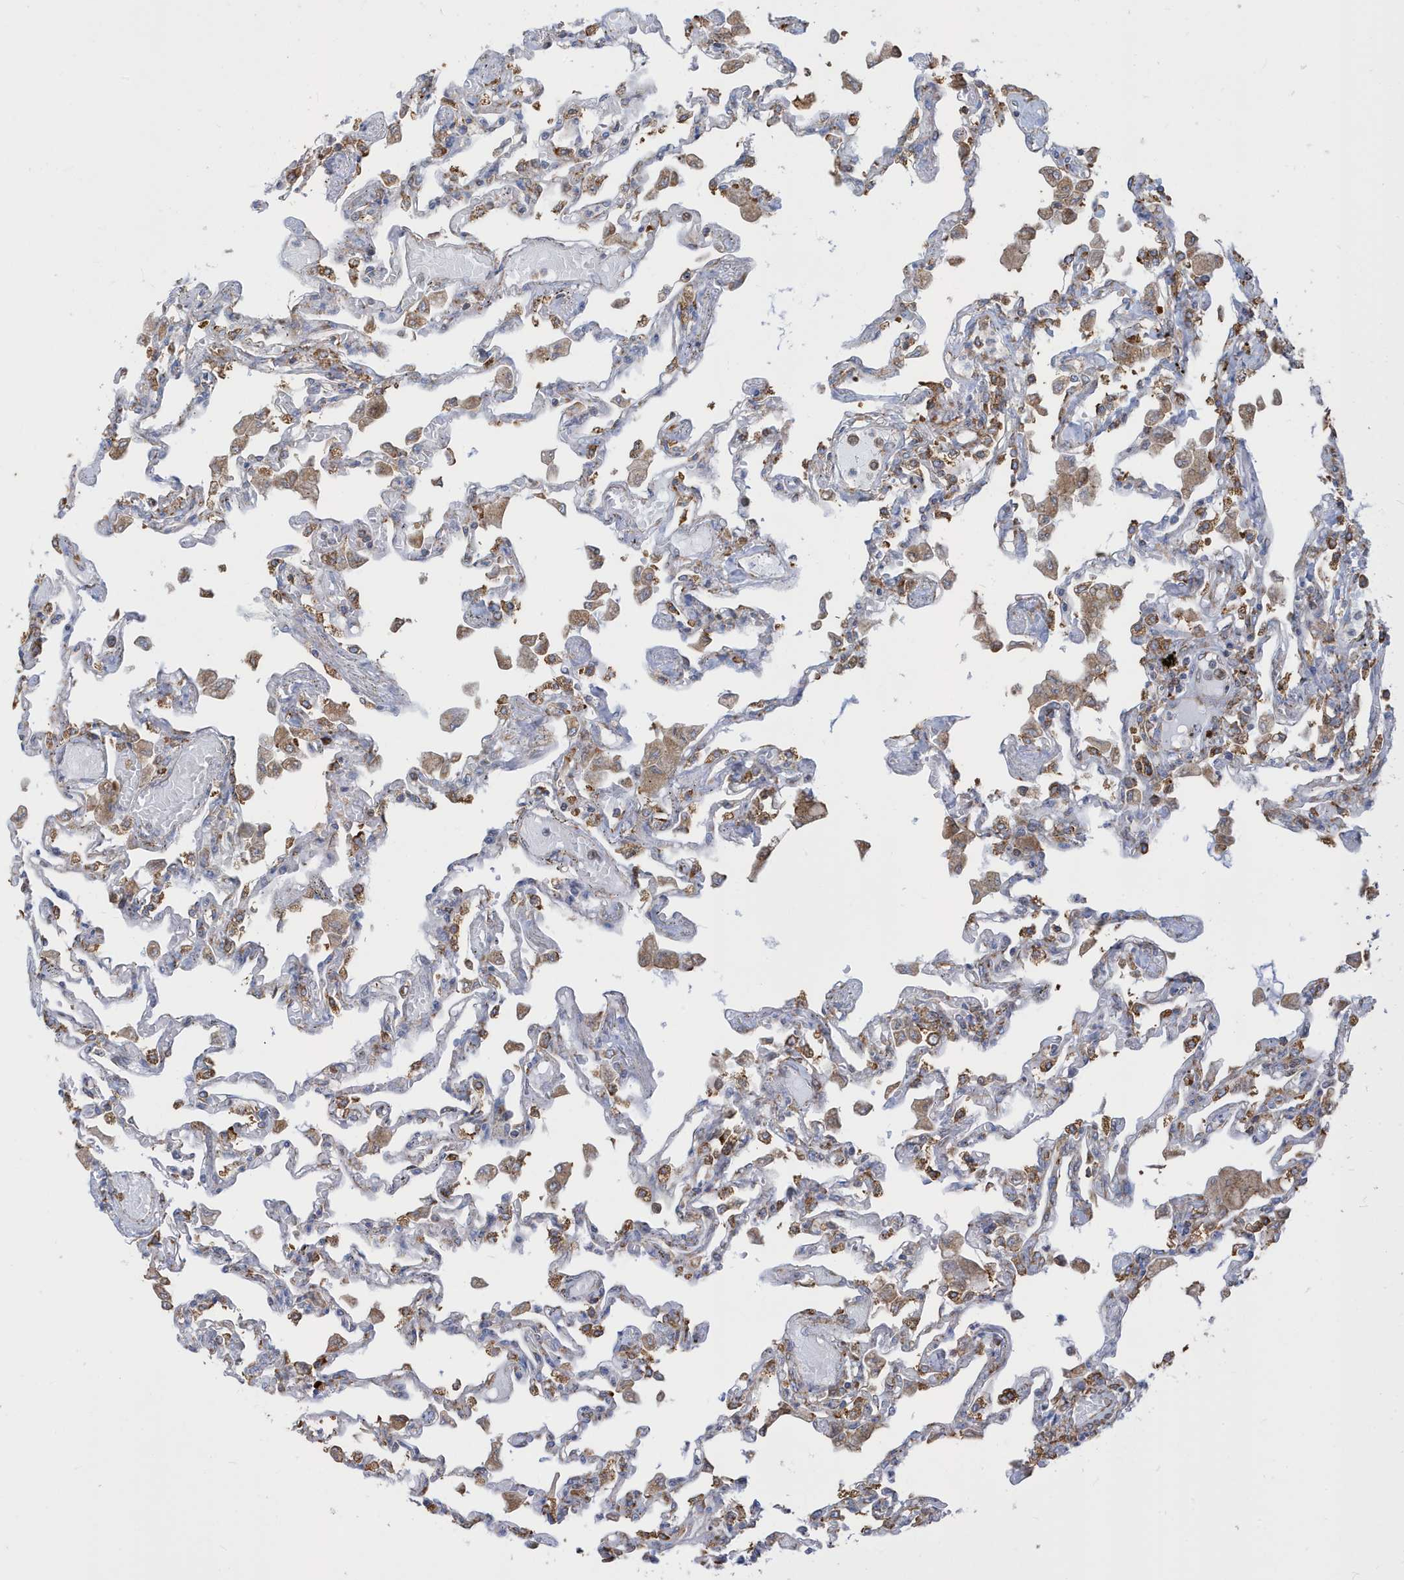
{"staining": {"intensity": "moderate", "quantity": "<25%", "location": "cytoplasmic/membranous"}, "tissue": "lung", "cell_type": "Alveolar cells", "image_type": "normal", "snomed": [{"axis": "morphology", "description": "Normal tissue, NOS"}, {"axis": "topography", "description": "Bronchus"}, {"axis": "topography", "description": "Lung"}], "caption": "Brown immunohistochemical staining in normal lung shows moderate cytoplasmic/membranous staining in approximately <25% of alveolar cells.", "gene": "PDIA6", "patient": {"sex": "female", "age": 49}}